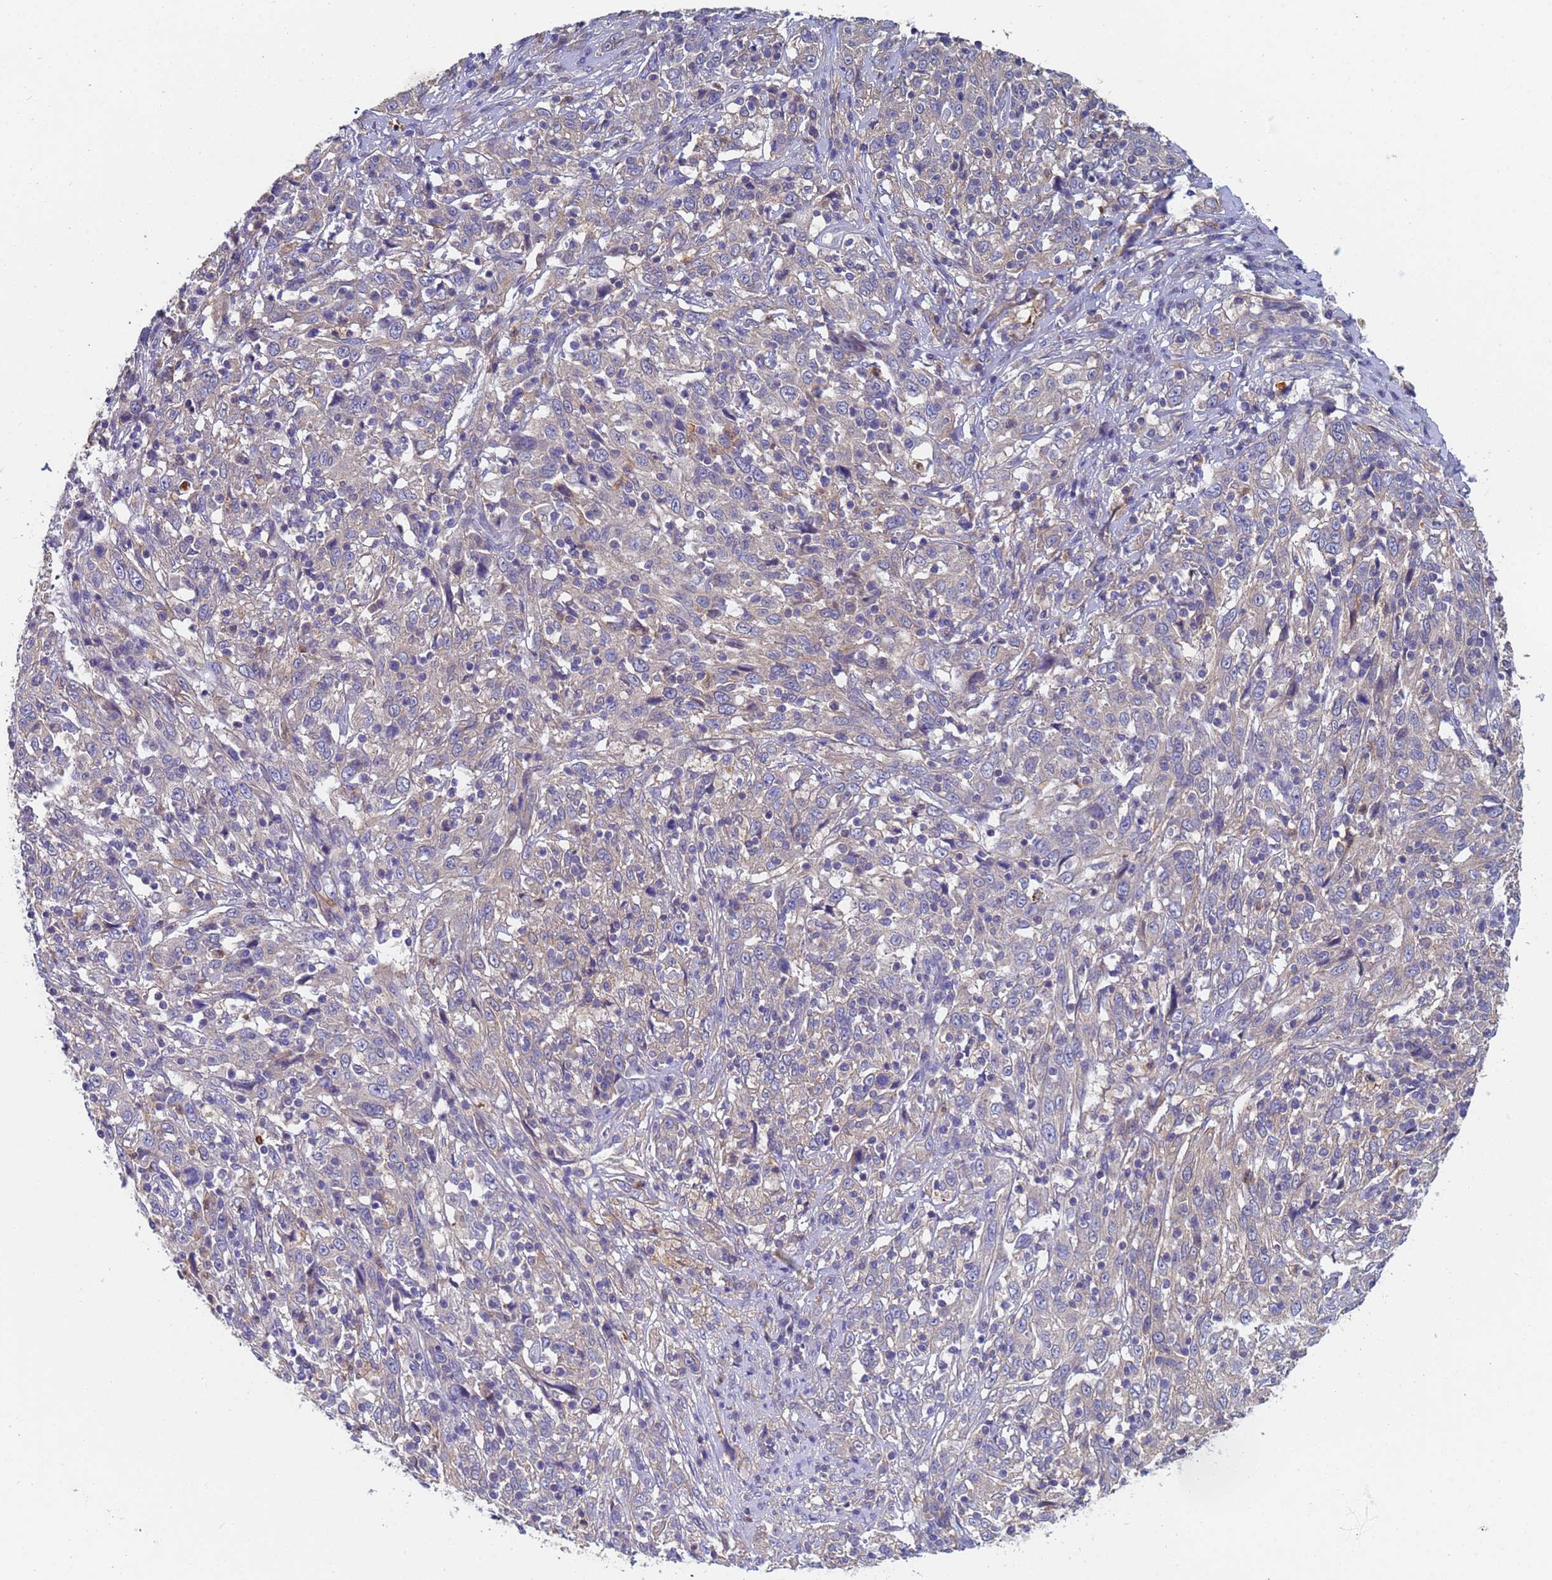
{"staining": {"intensity": "negative", "quantity": "none", "location": "none"}, "tissue": "cervical cancer", "cell_type": "Tumor cells", "image_type": "cancer", "snomed": [{"axis": "morphology", "description": "Squamous cell carcinoma, NOS"}, {"axis": "topography", "description": "Cervix"}], "caption": "A histopathology image of cervical cancer stained for a protein shows no brown staining in tumor cells.", "gene": "TTLL11", "patient": {"sex": "female", "age": 46}}